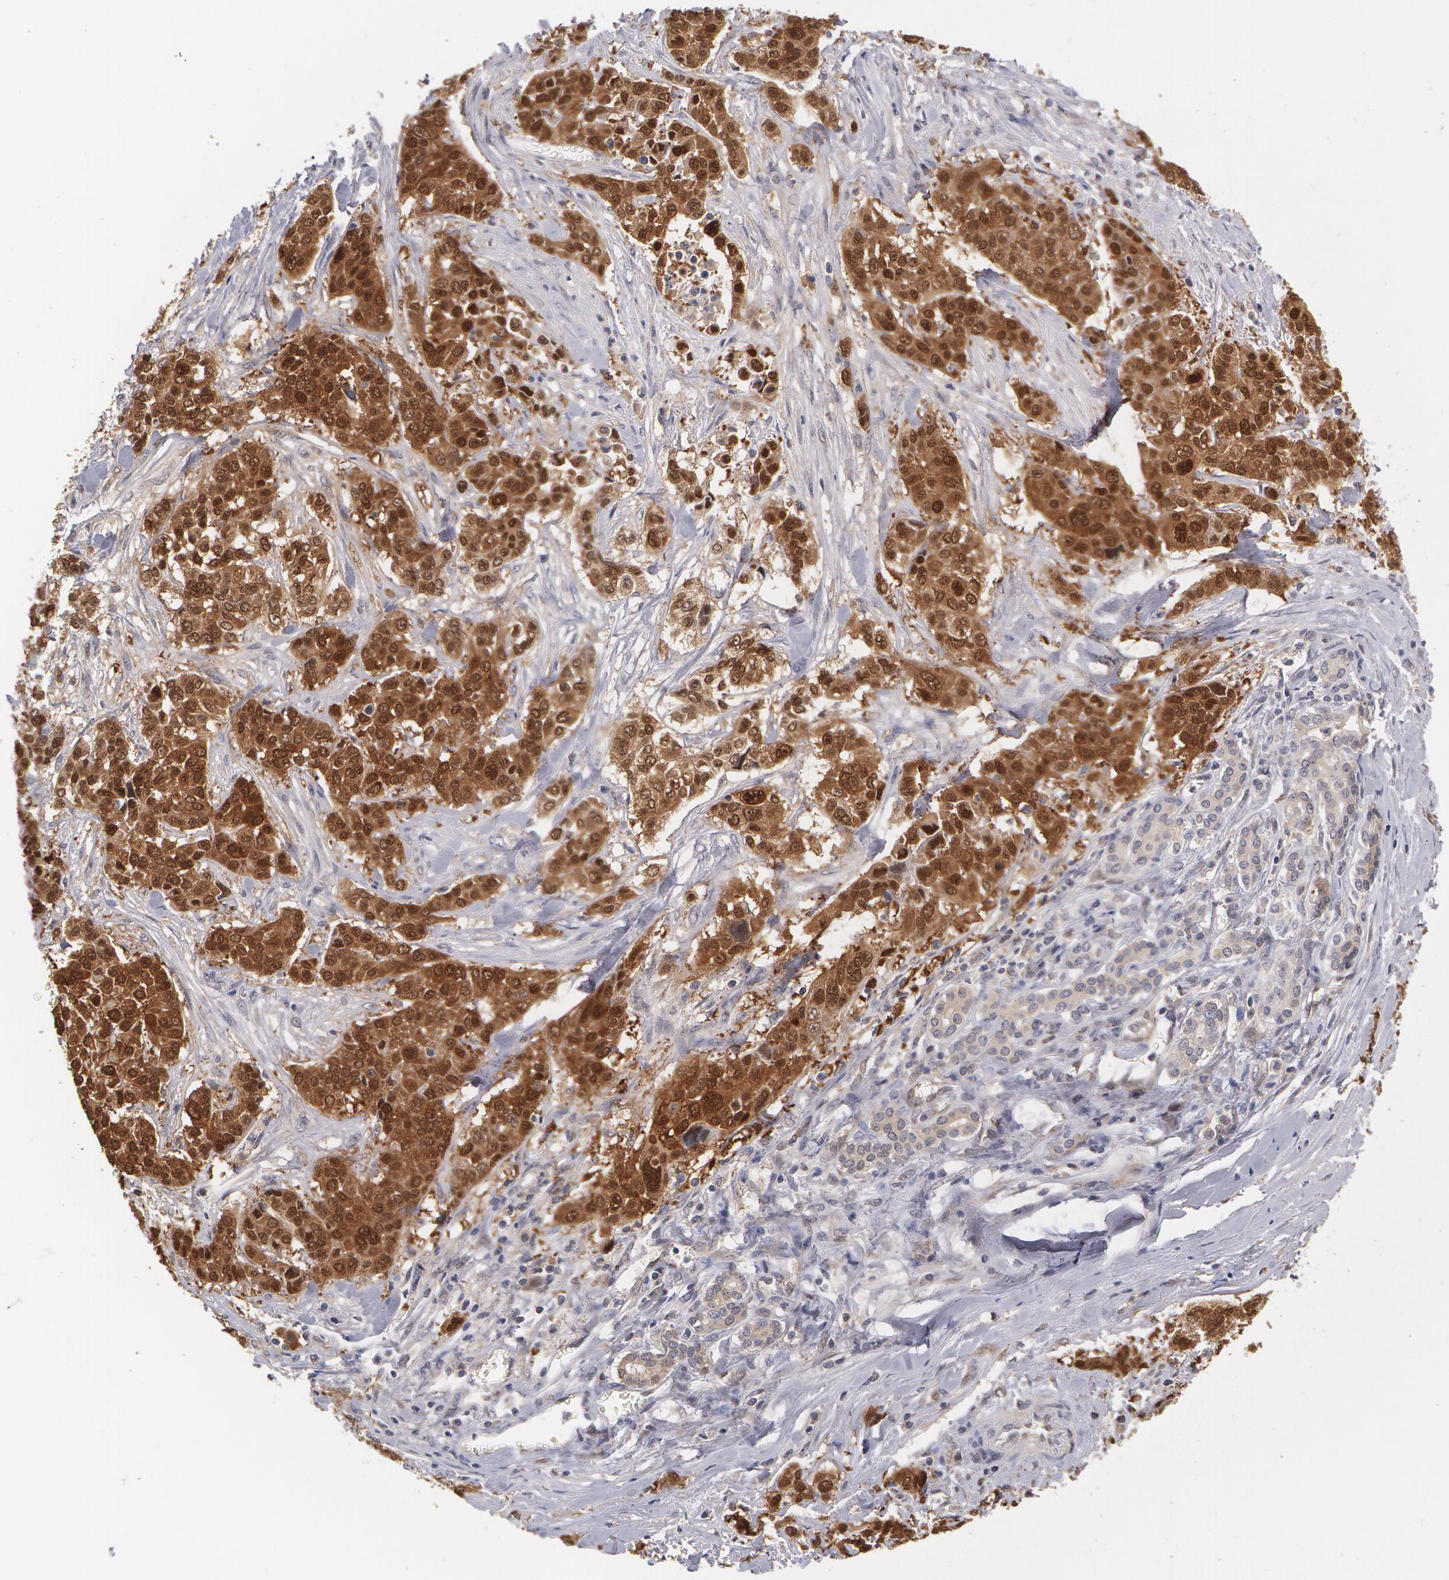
{"staining": {"intensity": "moderate", "quantity": ">75%", "location": "cytoplasmic/membranous,nuclear"}, "tissue": "pancreatic cancer", "cell_type": "Tumor cells", "image_type": "cancer", "snomed": [{"axis": "morphology", "description": "Adenocarcinoma, NOS"}, {"axis": "topography", "description": "Pancreas"}], "caption": "Adenocarcinoma (pancreatic) stained with a brown dye reveals moderate cytoplasmic/membranous and nuclear positive staining in approximately >75% of tumor cells.", "gene": "TXNRD1", "patient": {"sex": "female", "age": 52}}